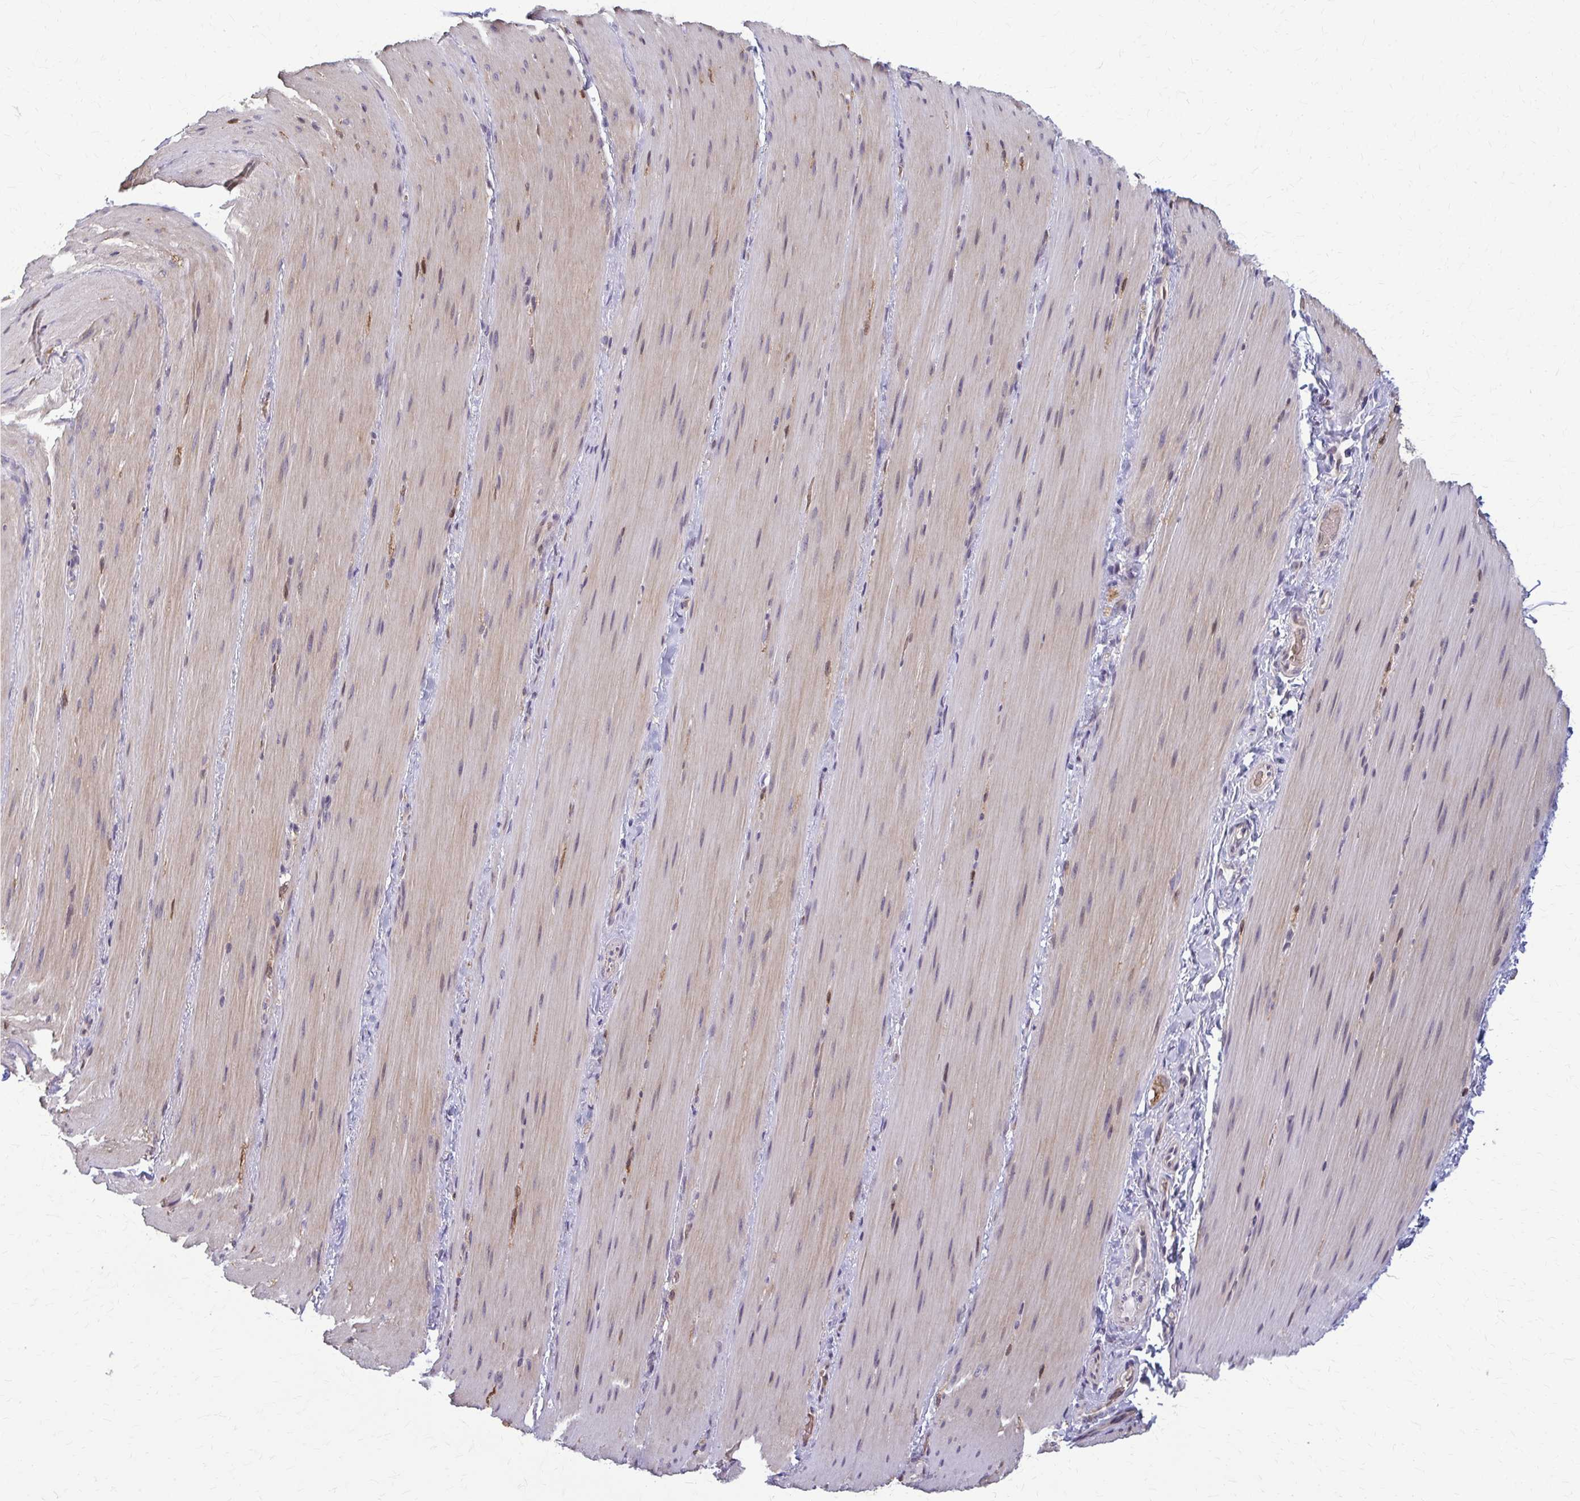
{"staining": {"intensity": "weak", "quantity": "<25%", "location": "cytoplasmic/membranous"}, "tissue": "smooth muscle", "cell_type": "Smooth muscle cells", "image_type": "normal", "snomed": [{"axis": "morphology", "description": "Normal tissue, NOS"}, {"axis": "topography", "description": "Smooth muscle"}, {"axis": "topography", "description": "Colon"}], "caption": "Human smooth muscle stained for a protein using immunohistochemistry (IHC) reveals no expression in smooth muscle cells.", "gene": "ZNF34", "patient": {"sex": "male", "age": 73}}